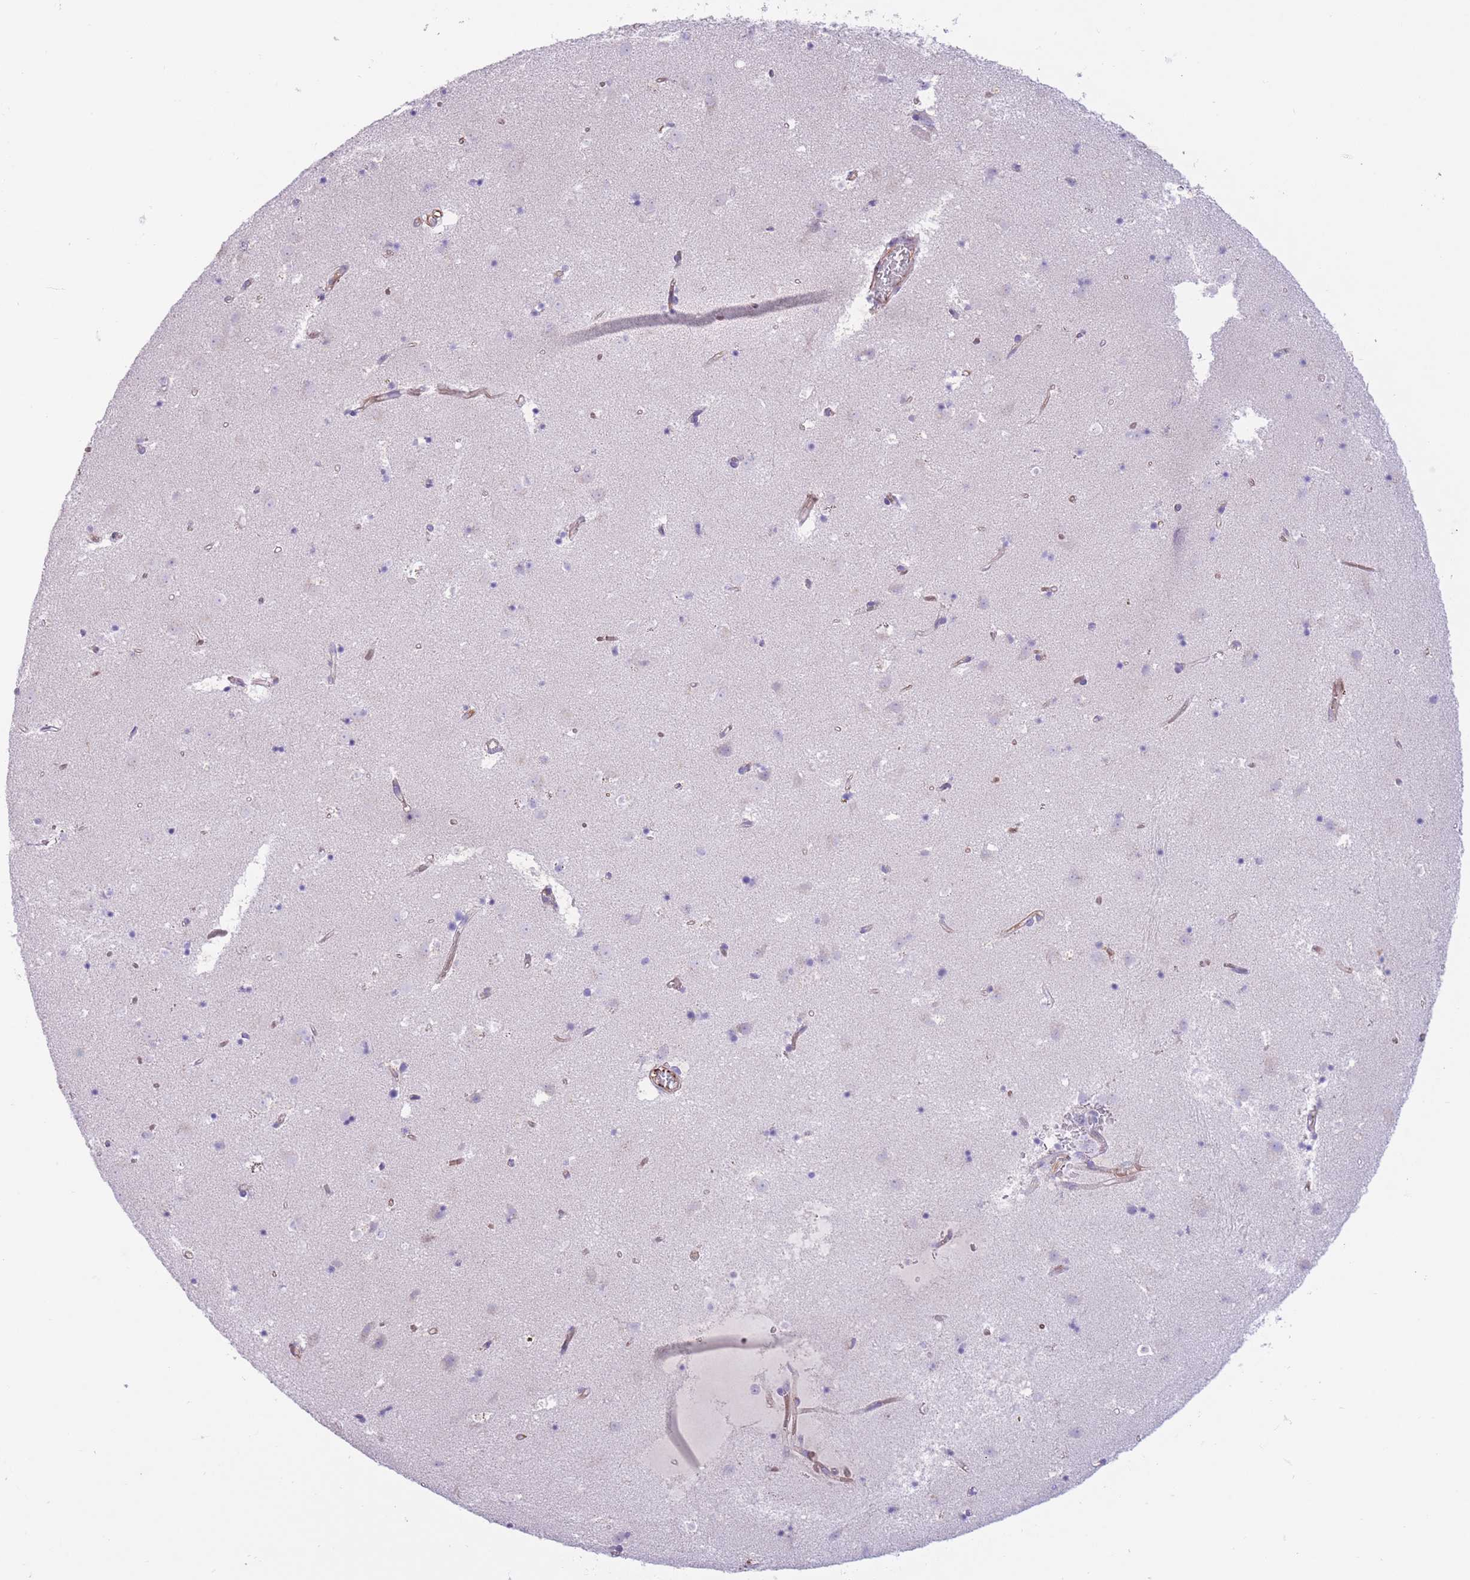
{"staining": {"intensity": "negative", "quantity": "none", "location": "none"}, "tissue": "caudate", "cell_type": "Glial cells", "image_type": "normal", "snomed": [{"axis": "morphology", "description": "Normal tissue, NOS"}, {"axis": "topography", "description": "Lateral ventricle wall"}], "caption": "Photomicrograph shows no significant protein staining in glial cells of benign caudate. (DAB IHC with hematoxylin counter stain).", "gene": "ATP5MF", "patient": {"sex": "male", "age": 58}}